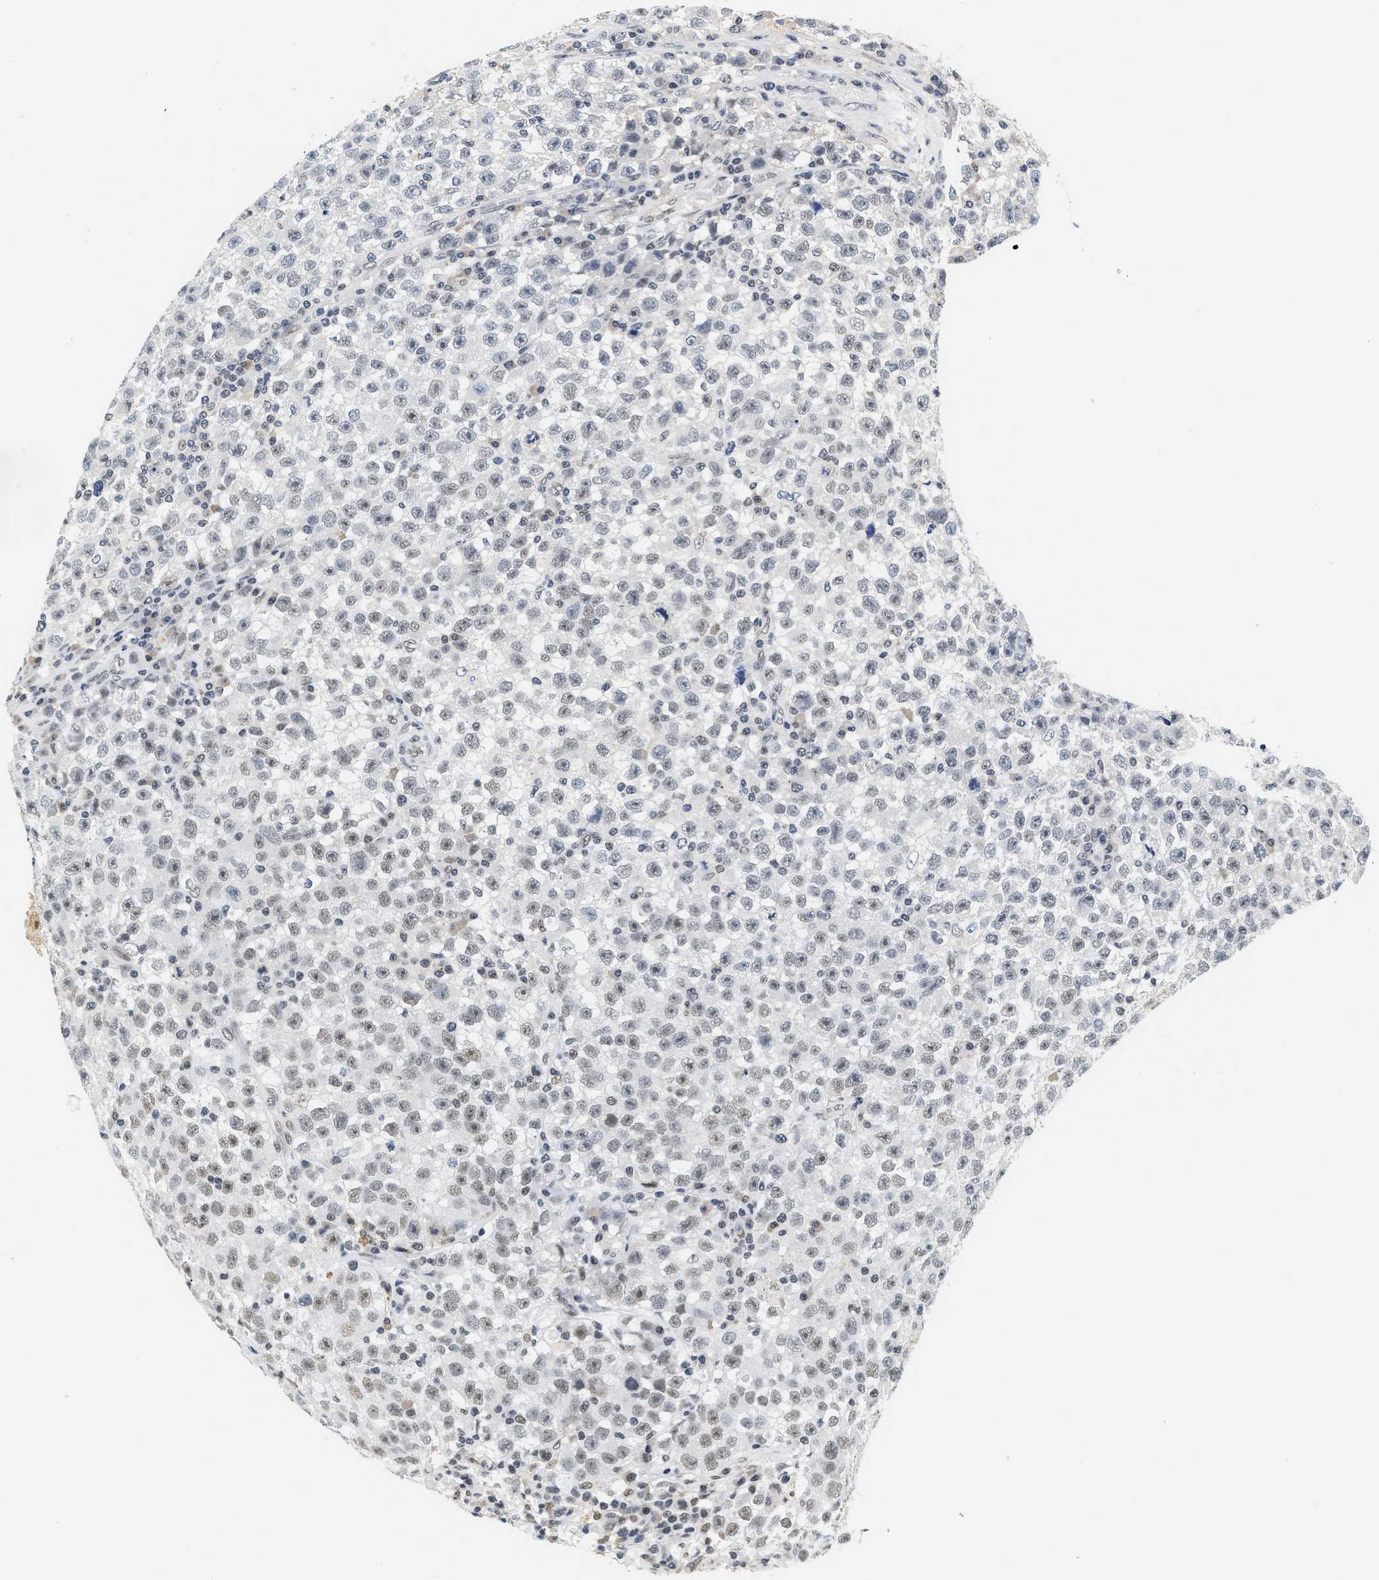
{"staining": {"intensity": "negative", "quantity": "none", "location": "none"}, "tissue": "testis cancer", "cell_type": "Tumor cells", "image_type": "cancer", "snomed": [{"axis": "morphology", "description": "Seminoma, NOS"}, {"axis": "topography", "description": "Testis"}], "caption": "Immunohistochemistry (IHC) photomicrograph of neoplastic tissue: testis cancer (seminoma) stained with DAB shows no significant protein positivity in tumor cells.", "gene": "INIP", "patient": {"sex": "male", "age": 22}}